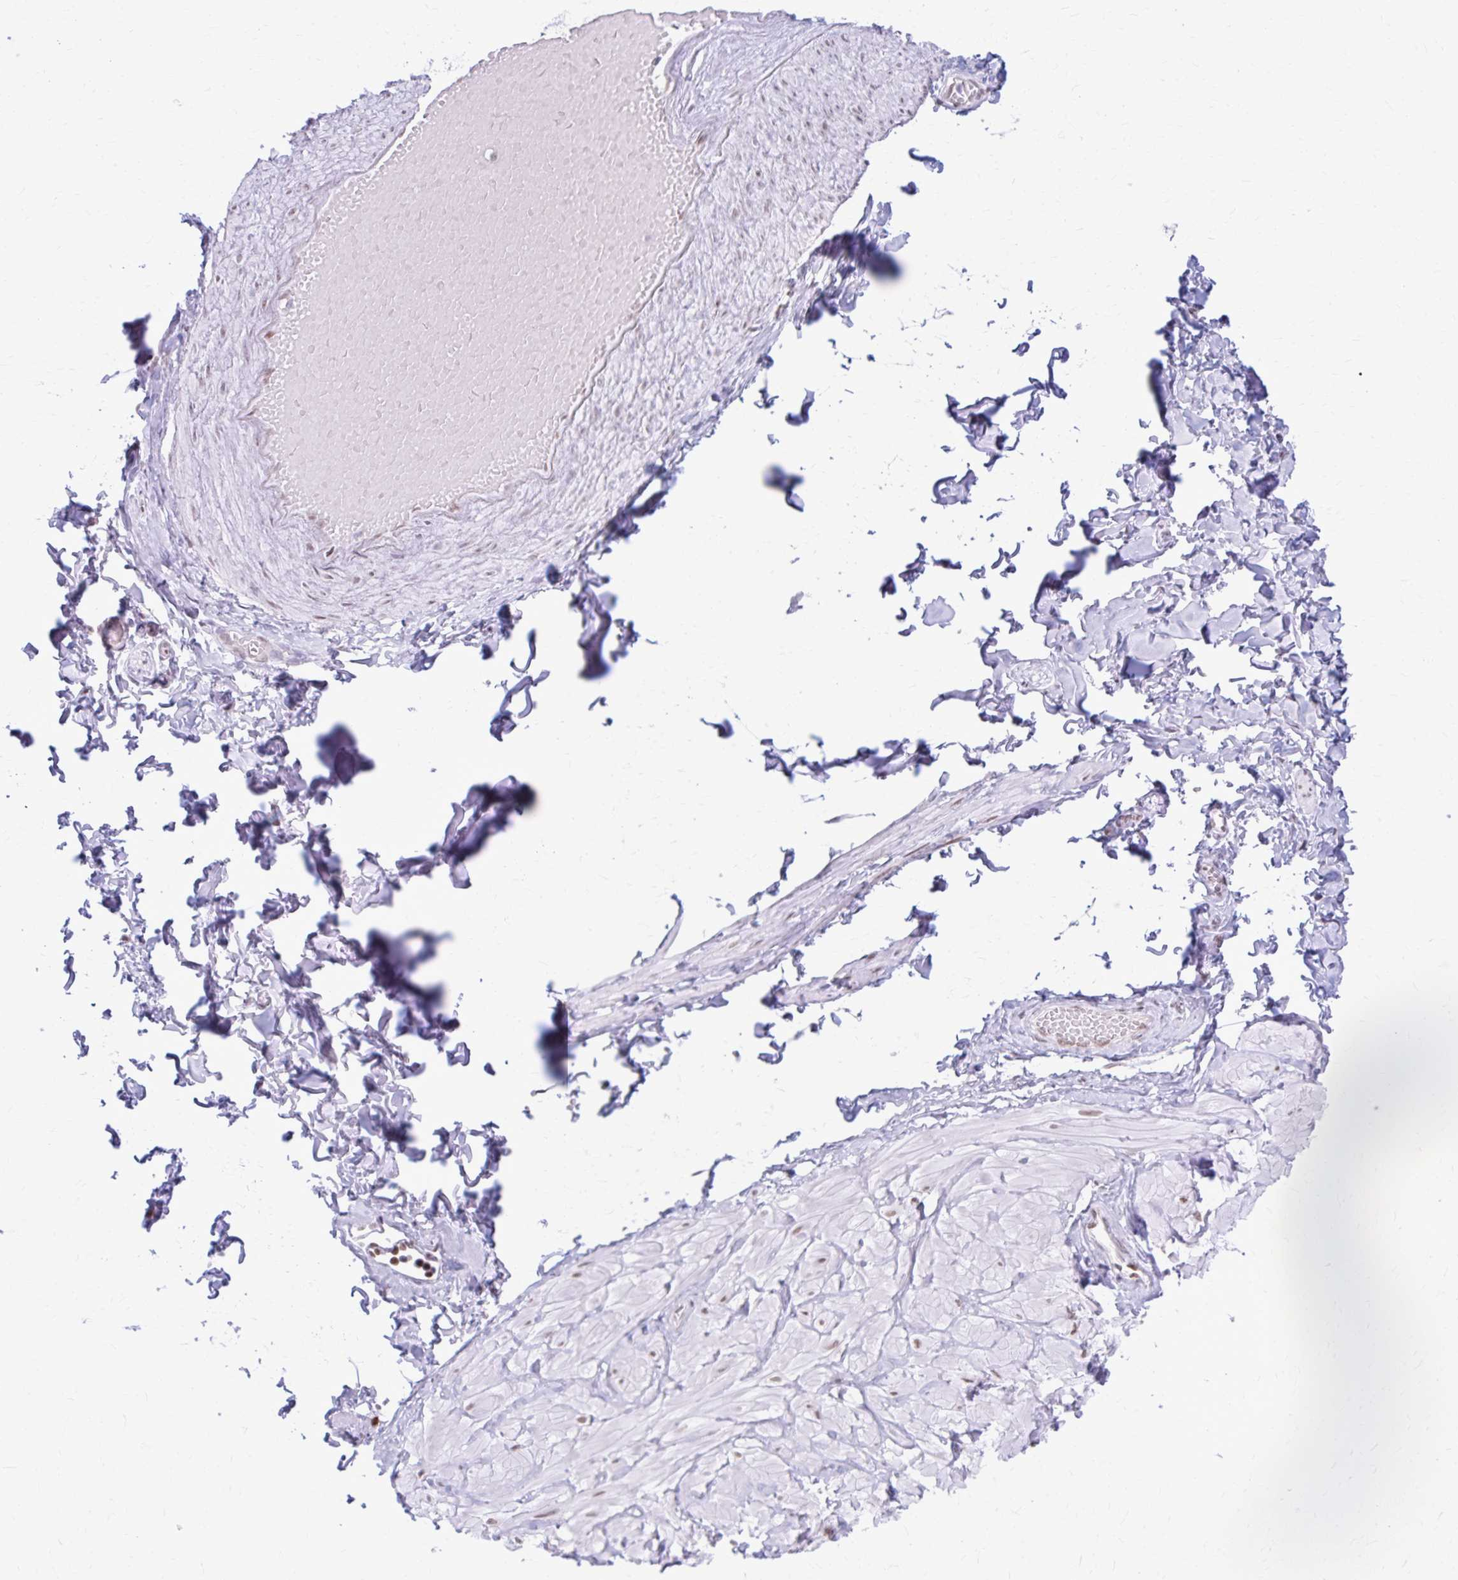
{"staining": {"intensity": "negative", "quantity": "none", "location": "none"}, "tissue": "adipose tissue", "cell_type": "Adipocytes", "image_type": "normal", "snomed": [{"axis": "morphology", "description": "Normal tissue, NOS"}, {"axis": "topography", "description": "Soft tissue"}, {"axis": "topography", "description": "Adipose tissue"}, {"axis": "topography", "description": "Vascular tissue"}, {"axis": "topography", "description": "Peripheral nerve tissue"}], "caption": "The histopathology image reveals no significant positivity in adipocytes of adipose tissue.", "gene": "PABIR1", "patient": {"sex": "male", "age": 29}}